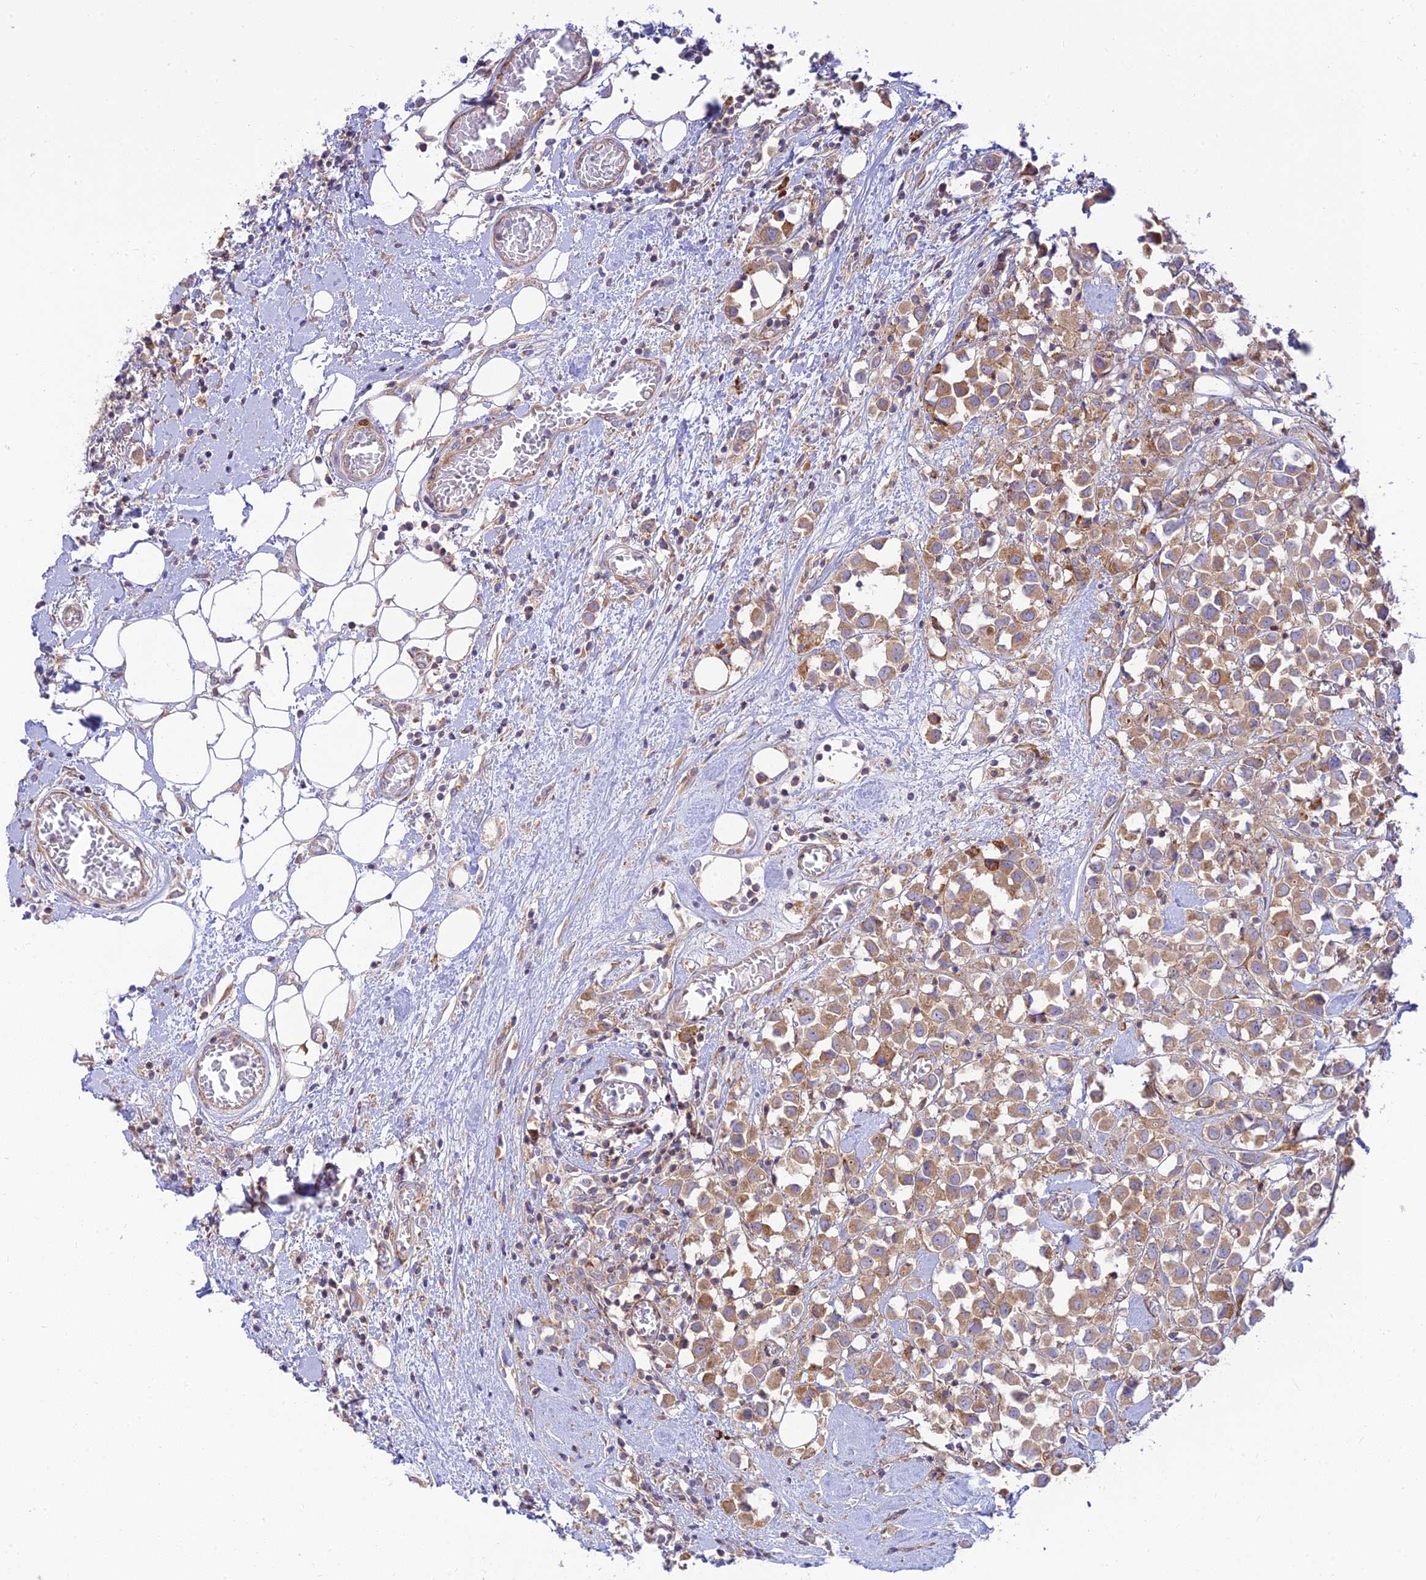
{"staining": {"intensity": "moderate", "quantity": ">75%", "location": "cytoplasmic/membranous"}, "tissue": "breast cancer", "cell_type": "Tumor cells", "image_type": "cancer", "snomed": [{"axis": "morphology", "description": "Duct carcinoma"}, {"axis": "topography", "description": "Breast"}], "caption": "Moderate cytoplasmic/membranous protein expression is present in about >75% of tumor cells in breast intraductal carcinoma.", "gene": "PIMREG", "patient": {"sex": "female", "age": 61}}